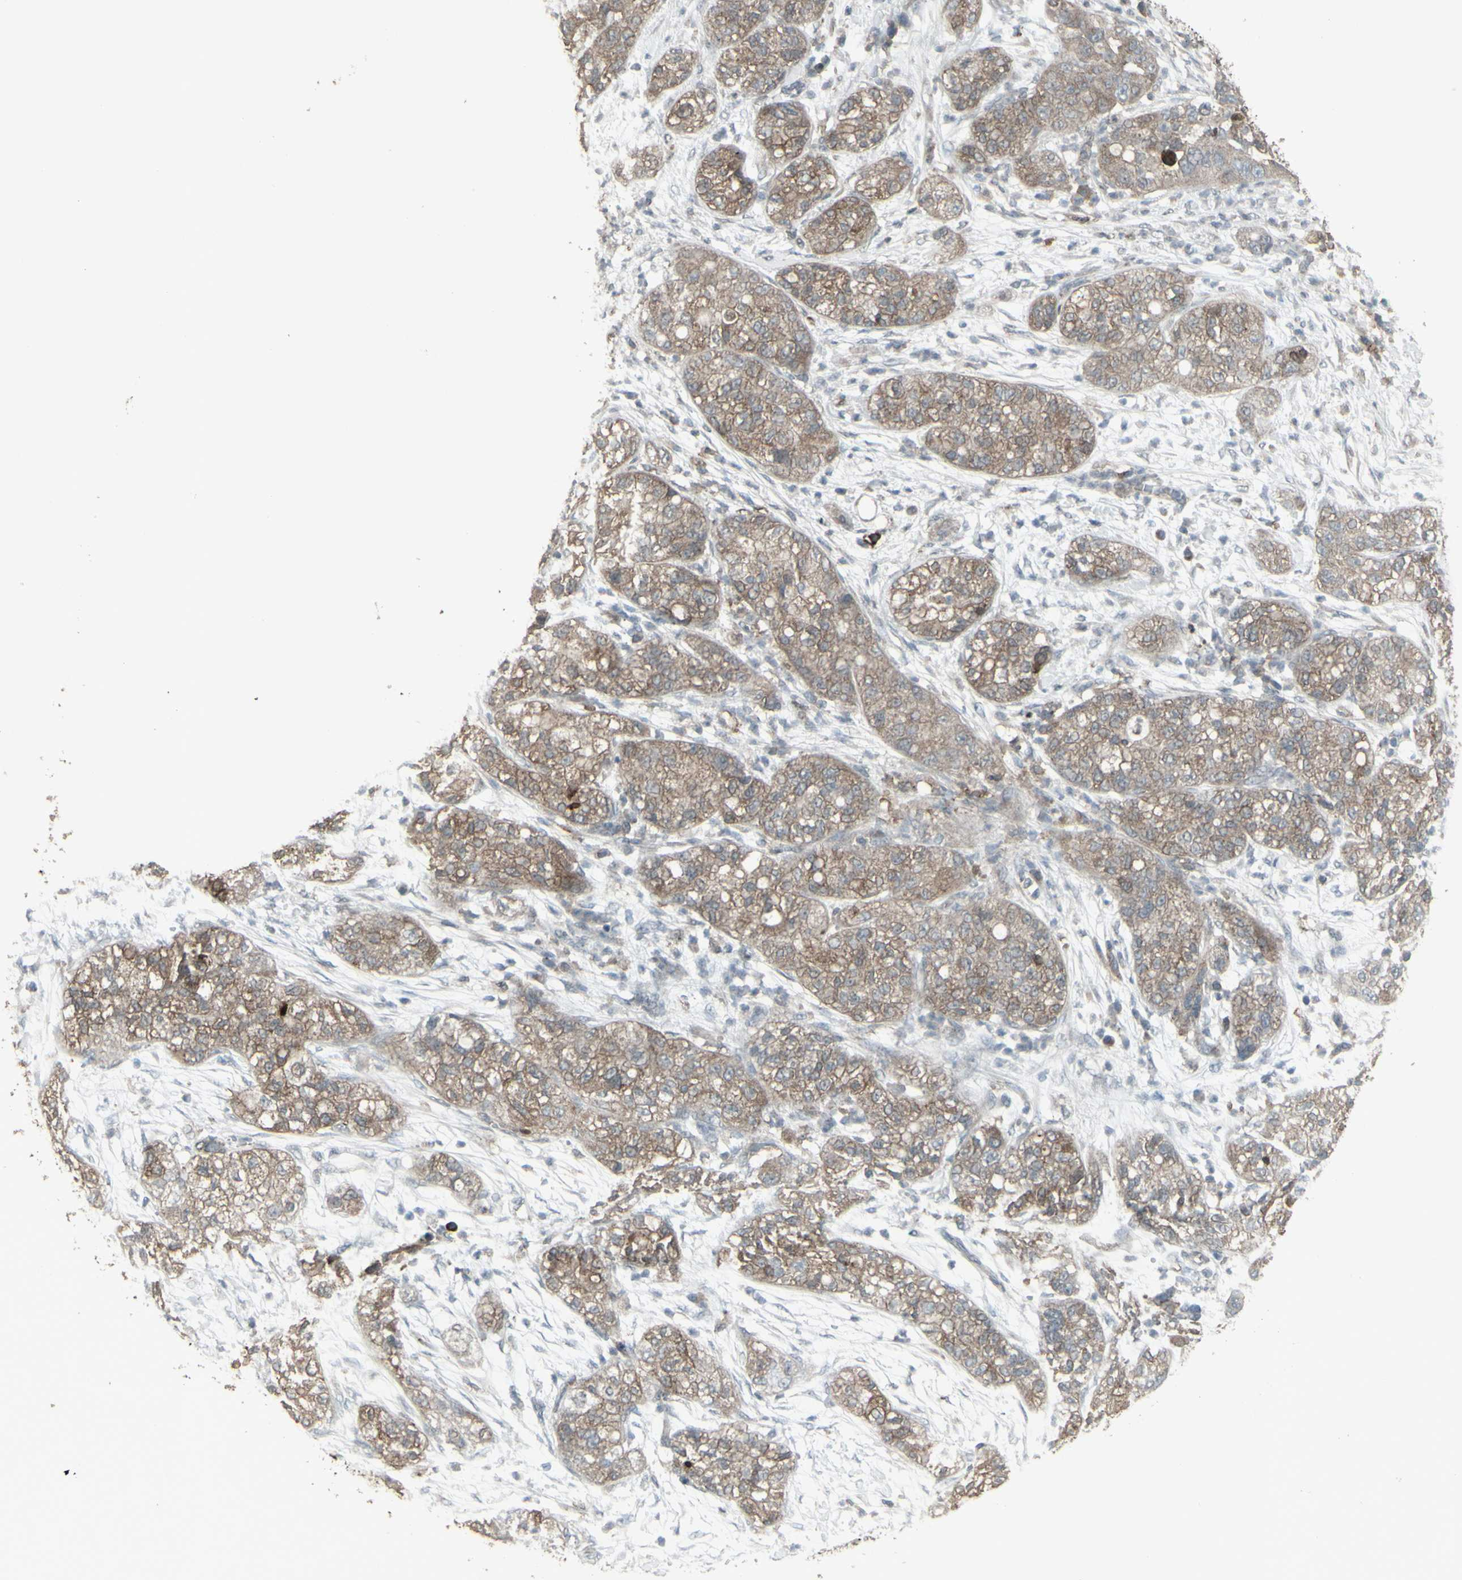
{"staining": {"intensity": "moderate", "quantity": ">75%", "location": "cytoplasmic/membranous"}, "tissue": "pancreatic cancer", "cell_type": "Tumor cells", "image_type": "cancer", "snomed": [{"axis": "morphology", "description": "Adenocarcinoma, NOS"}, {"axis": "topography", "description": "Pancreas"}], "caption": "Immunohistochemistry of human pancreatic adenocarcinoma demonstrates medium levels of moderate cytoplasmic/membranous expression in approximately >75% of tumor cells.", "gene": "SMO", "patient": {"sex": "female", "age": 78}}